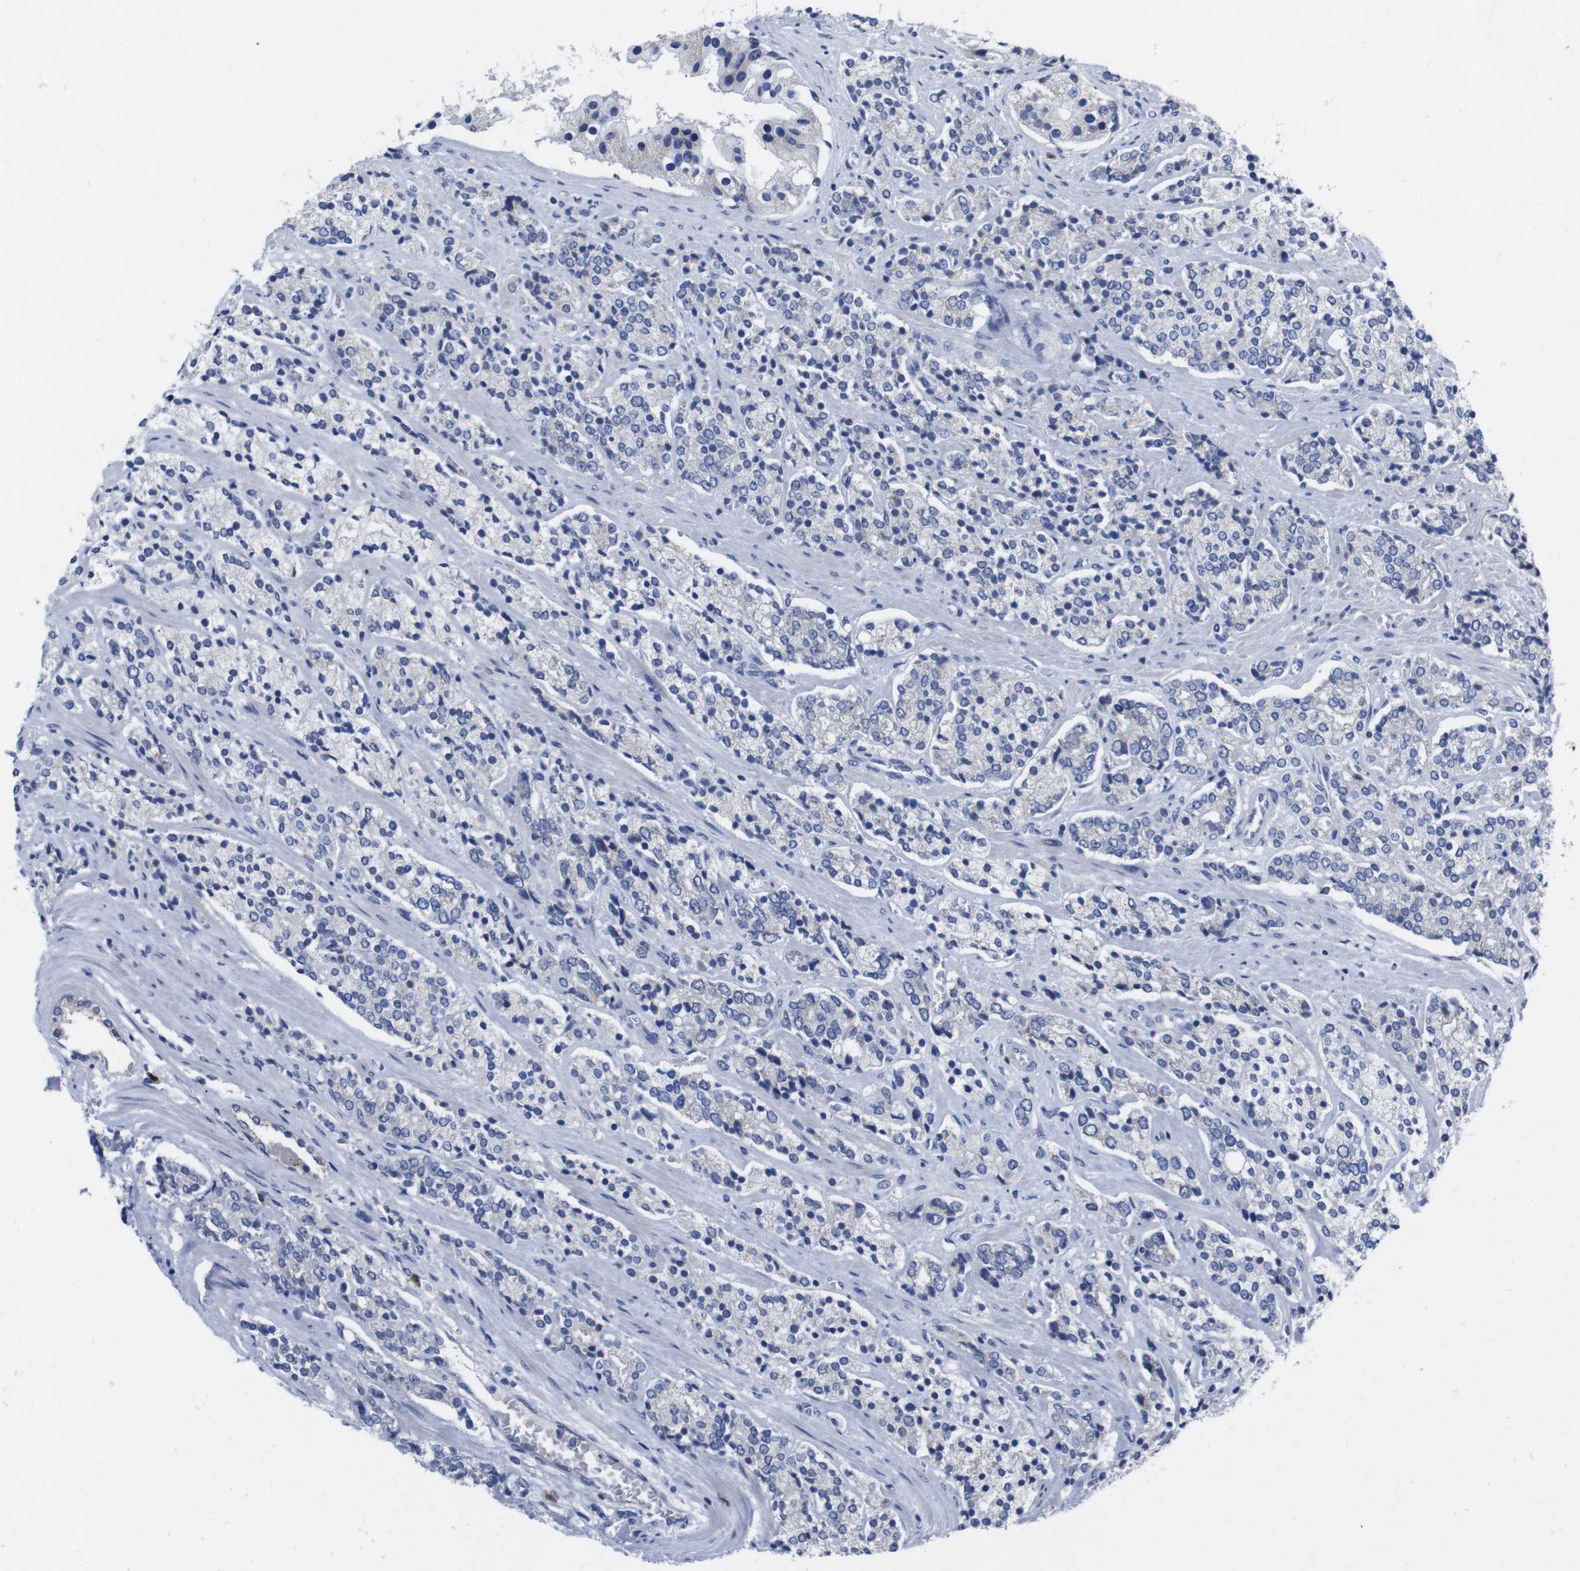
{"staining": {"intensity": "negative", "quantity": "none", "location": "none"}, "tissue": "prostate cancer", "cell_type": "Tumor cells", "image_type": "cancer", "snomed": [{"axis": "morphology", "description": "Adenocarcinoma, High grade"}, {"axis": "topography", "description": "Prostate"}], "caption": "Immunohistochemistry (IHC) histopathology image of human prostate adenocarcinoma (high-grade) stained for a protein (brown), which exhibits no positivity in tumor cells.", "gene": "IRF4", "patient": {"sex": "male", "age": 71}}